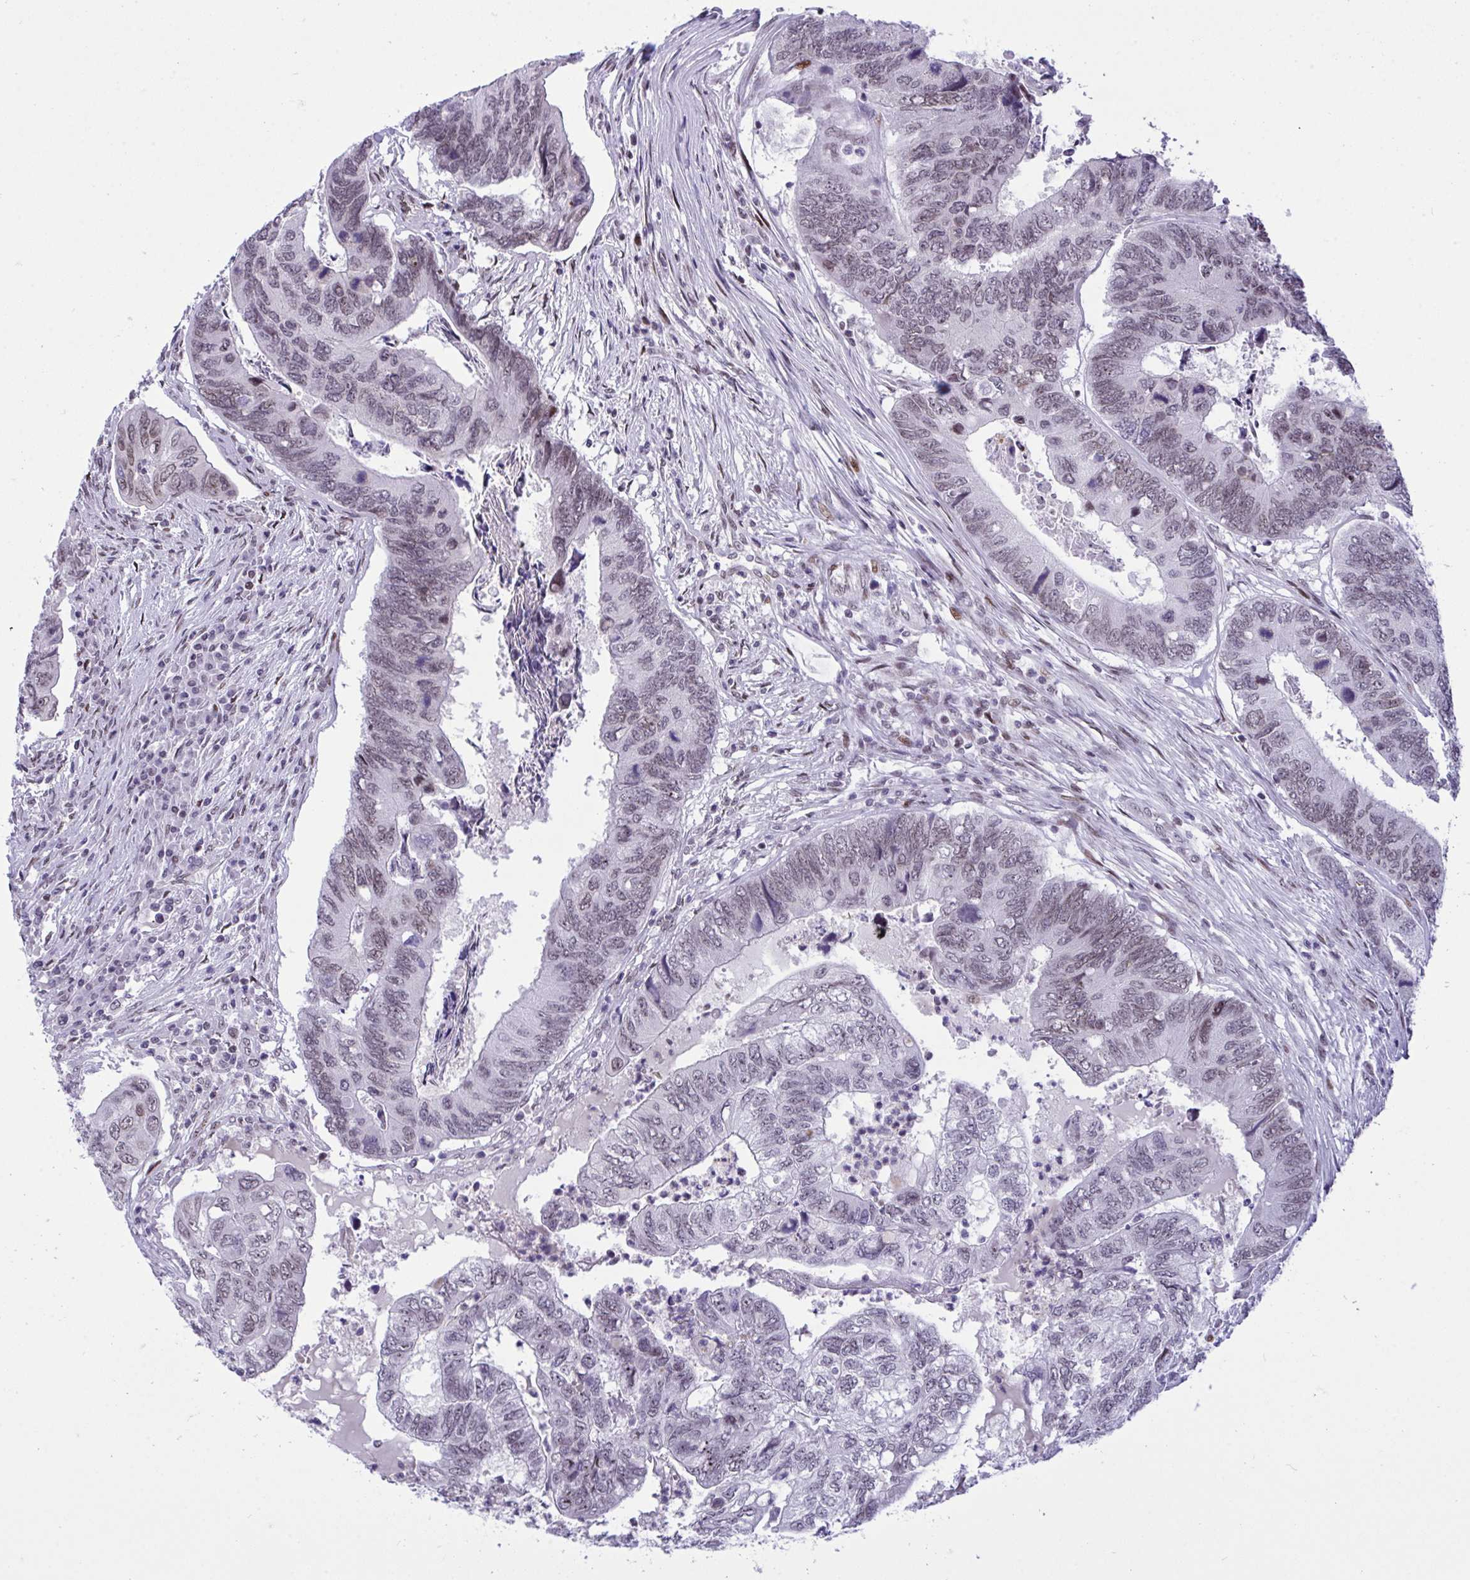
{"staining": {"intensity": "weak", "quantity": ">75%", "location": "cytoplasmic/membranous"}, "tissue": "colorectal cancer", "cell_type": "Tumor cells", "image_type": "cancer", "snomed": [{"axis": "morphology", "description": "Adenocarcinoma, NOS"}, {"axis": "topography", "description": "Colon"}], "caption": "An image showing weak cytoplasmic/membranous positivity in approximately >75% of tumor cells in colorectal cancer, as visualized by brown immunohistochemical staining.", "gene": "ZFHX3", "patient": {"sex": "female", "age": 67}}